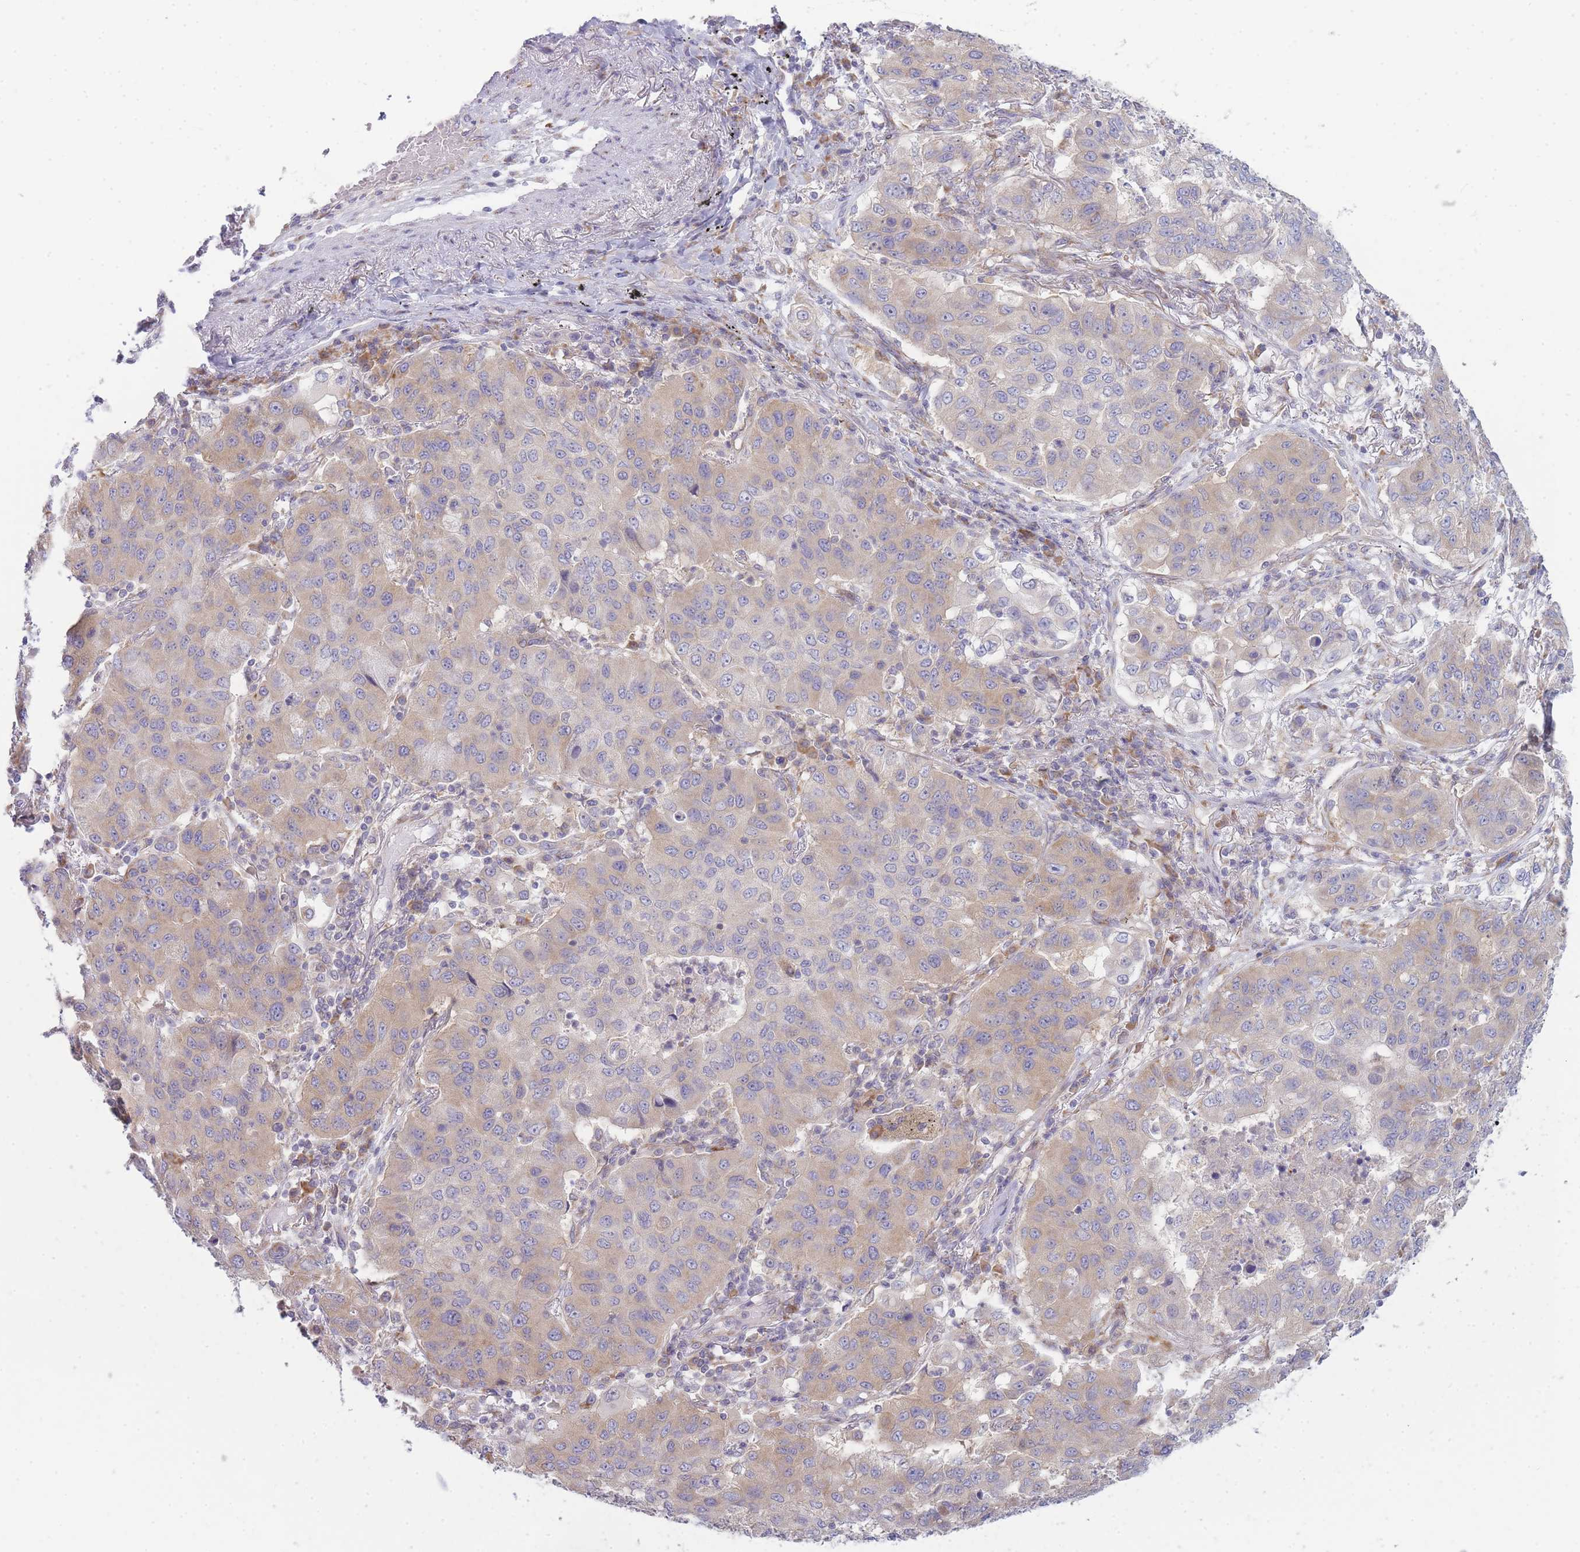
{"staining": {"intensity": "weak", "quantity": ">75%", "location": "cytoplasmic/membranous"}, "tissue": "lung cancer", "cell_type": "Tumor cells", "image_type": "cancer", "snomed": [{"axis": "morphology", "description": "Squamous cell carcinoma, NOS"}, {"axis": "topography", "description": "Lung"}], "caption": "Protein expression by immunohistochemistry exhibits weak cytoplasmic/membranous expression in approximately >75% of tumor cells in lung cancer (squamous cell carcinoma).", "gene": "OR5L2", "patient": {"sex": "male", "age": 74}}